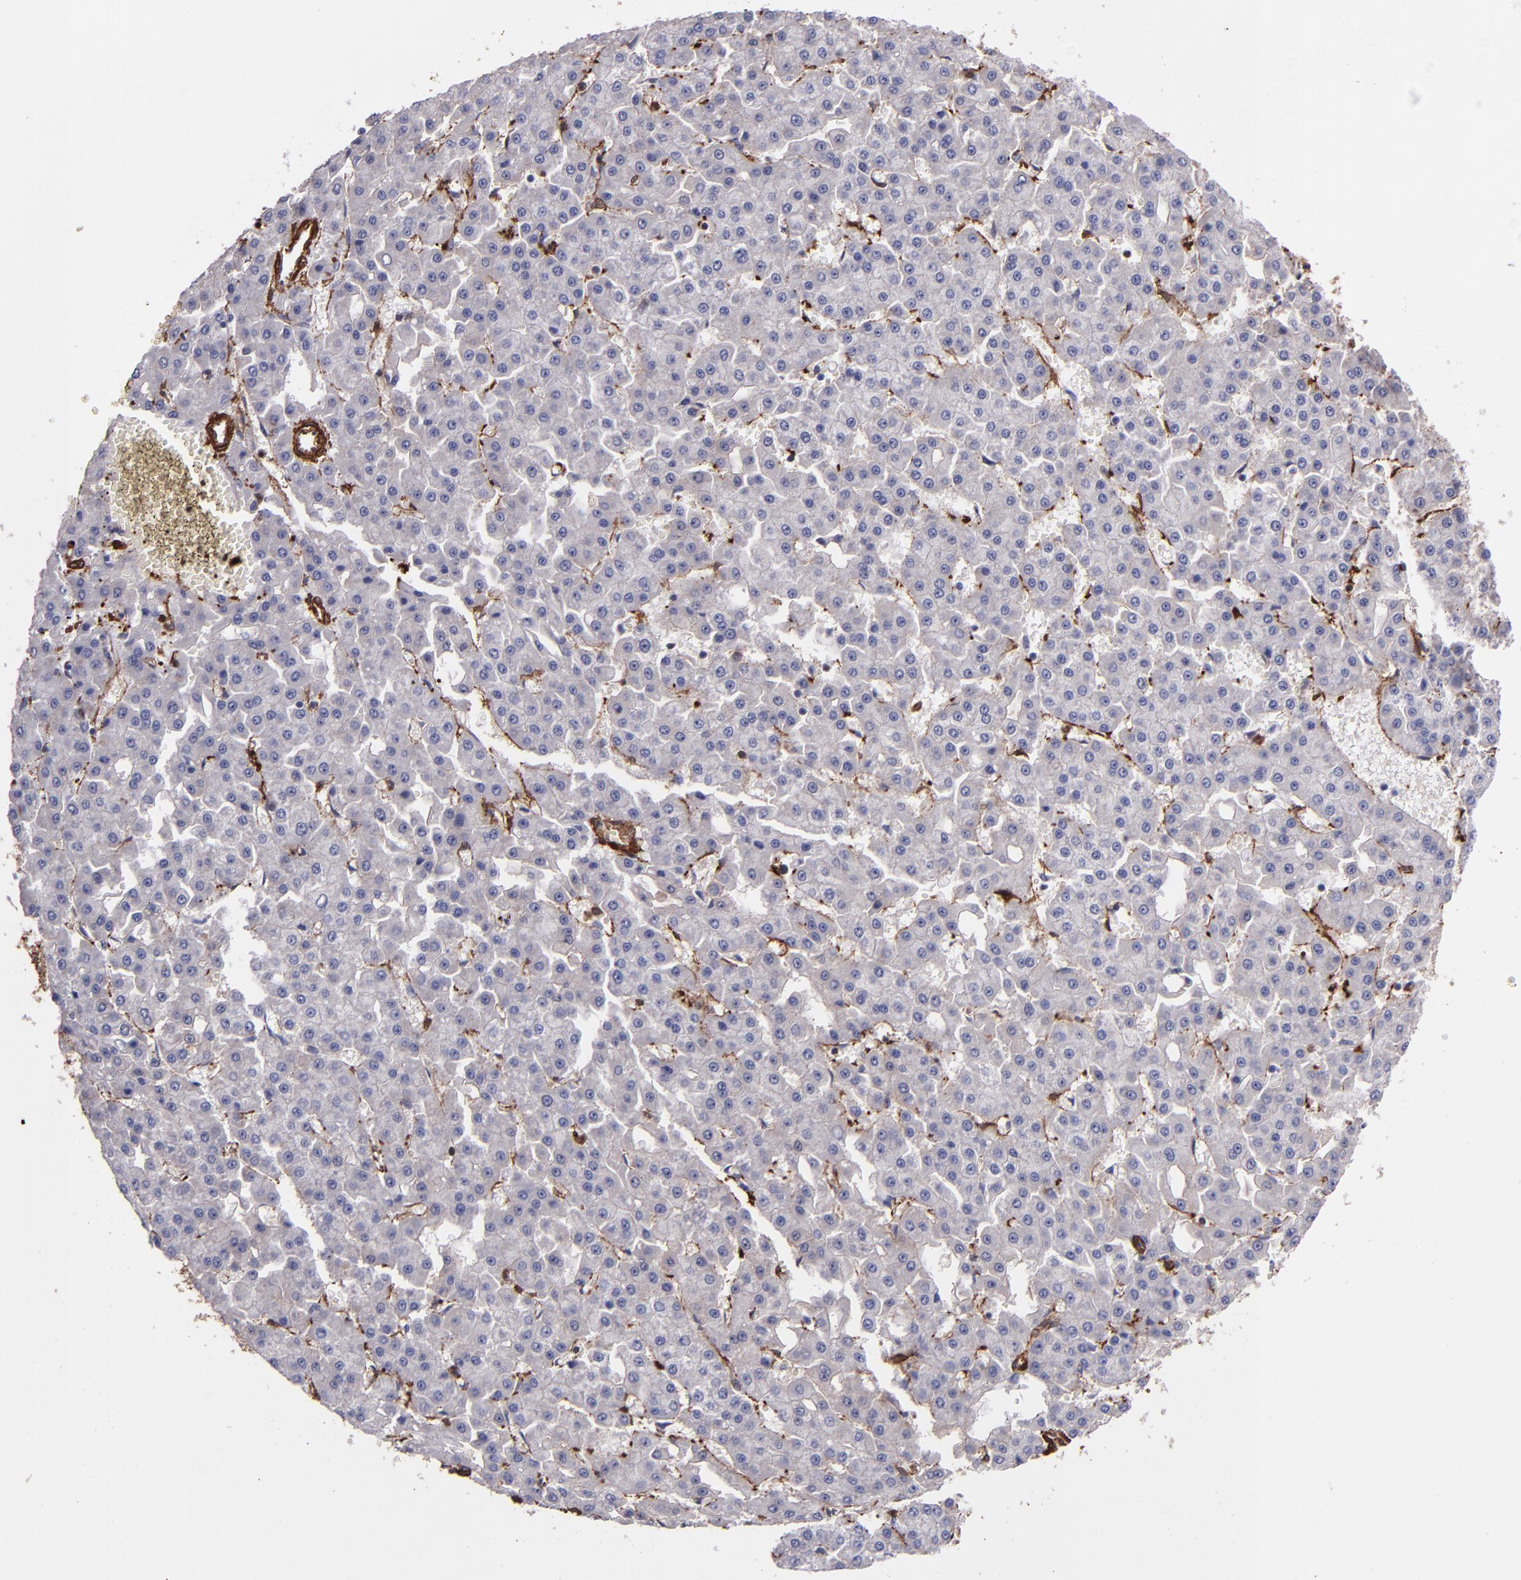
{"staining": {"intensity": "weak", "quantity": "<25%", "location": "cytoplasmic/membranous"}, "tissue": "liver cancer", "cell_type": "Tumor cells", "image_type": "cancer", "snomed": [{"axis": "morphology", "description": "Carcinoma, Hepatocellular, NOS"}, {"axis": "topography", "description": "Liver"}], "caption": "A micrograph of human liver cancer is negative for staining in tumor cells.", "gene": "VCL", "patient": {"sex": "male", "age": 47}}